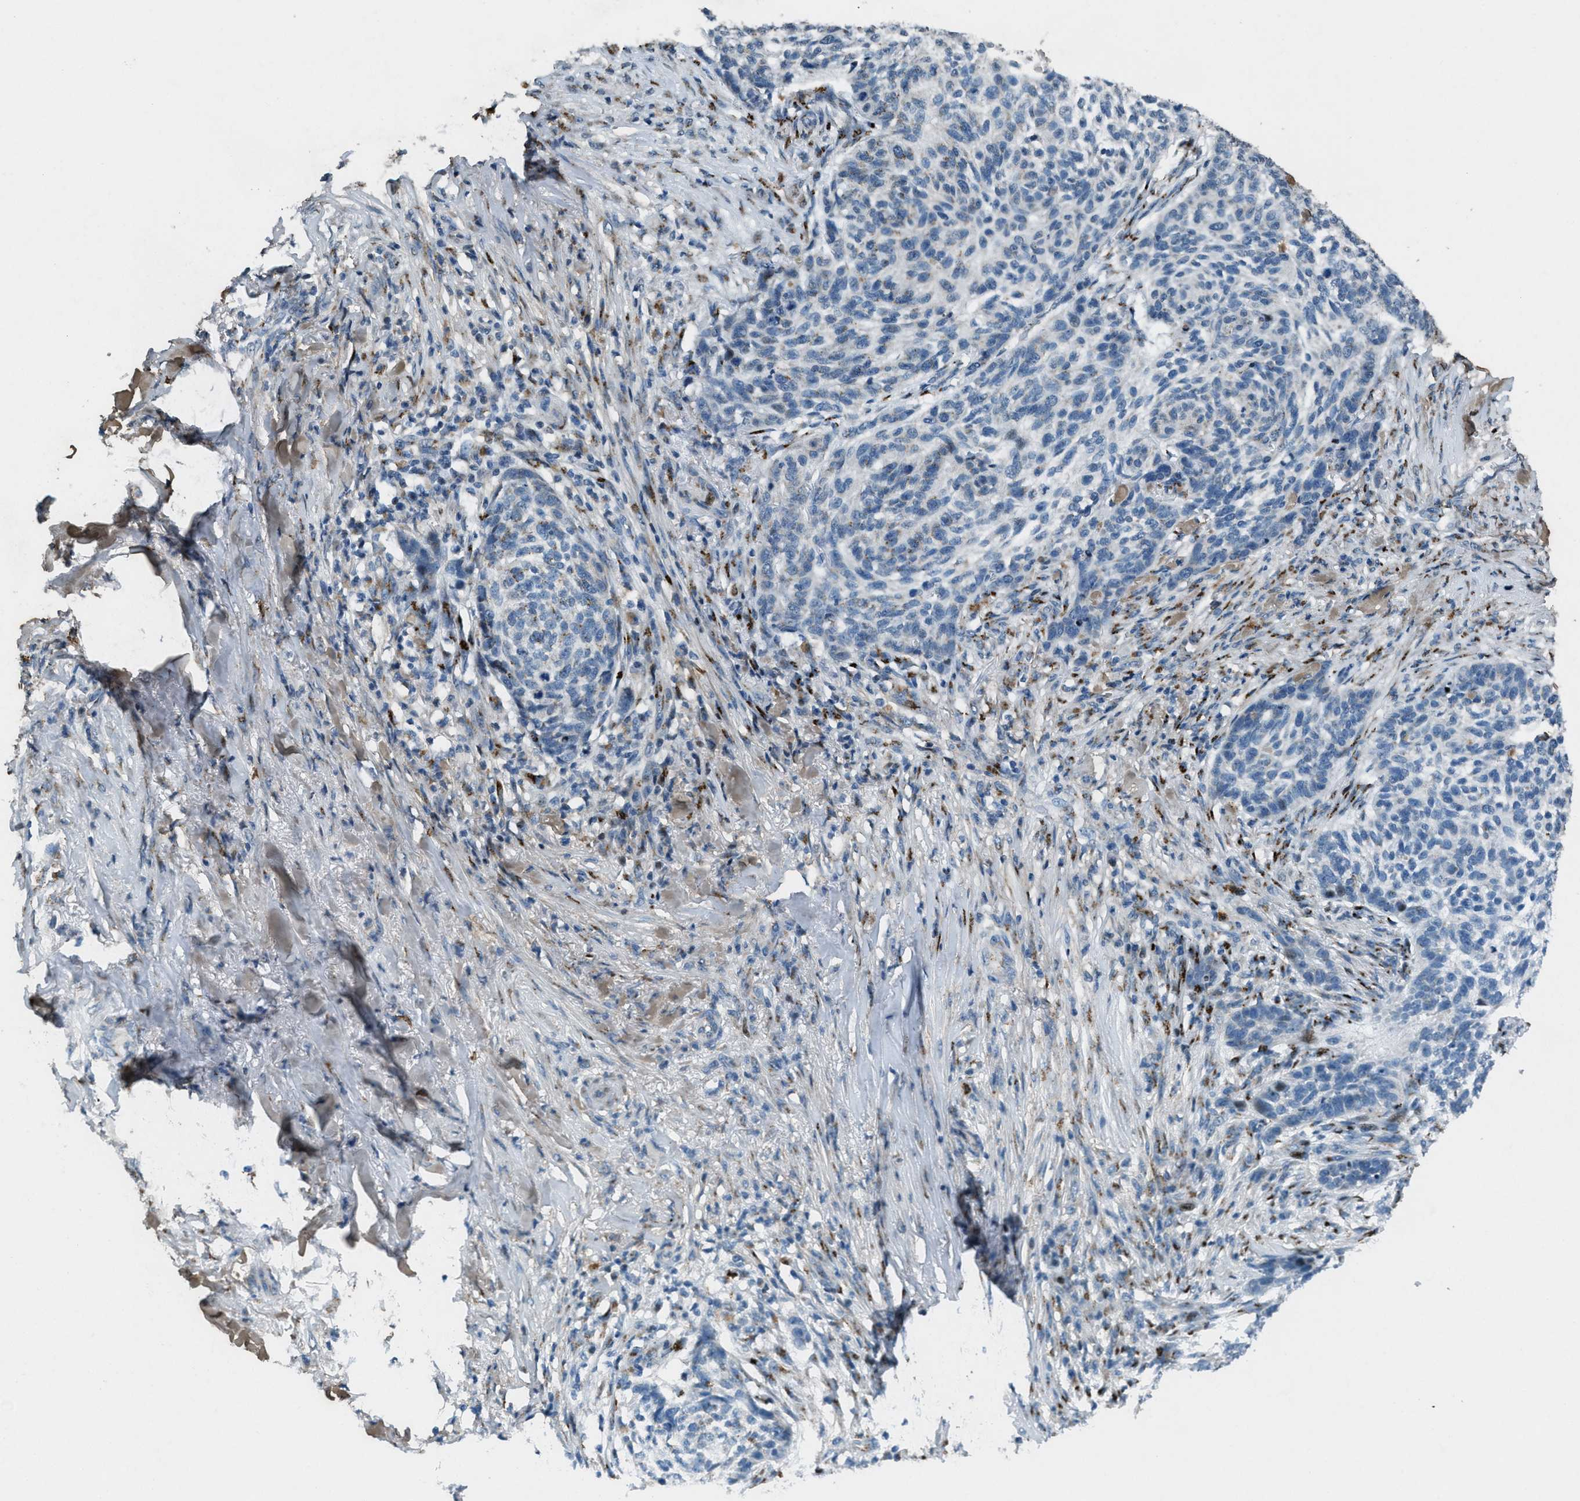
{"staining": {"intensity": "negative", "quantity": "none", "location": "none"}, "tissue": "skin cancer", "cell_type": "Tumor cells", "image_type": "cancer", "snomed": [{"axis": "morphology", "description": "Basal cell carcinoma"}, {"axis": "topography", "description": "Skin"}], "caption": "DAB (3,3'-diaminobenzidine) immunohistochemical staining of human skin cancer exhibits no significant expression in tumor cells.", "gene": "GPC6", "patient": {"sex": "male", "age": 85}}